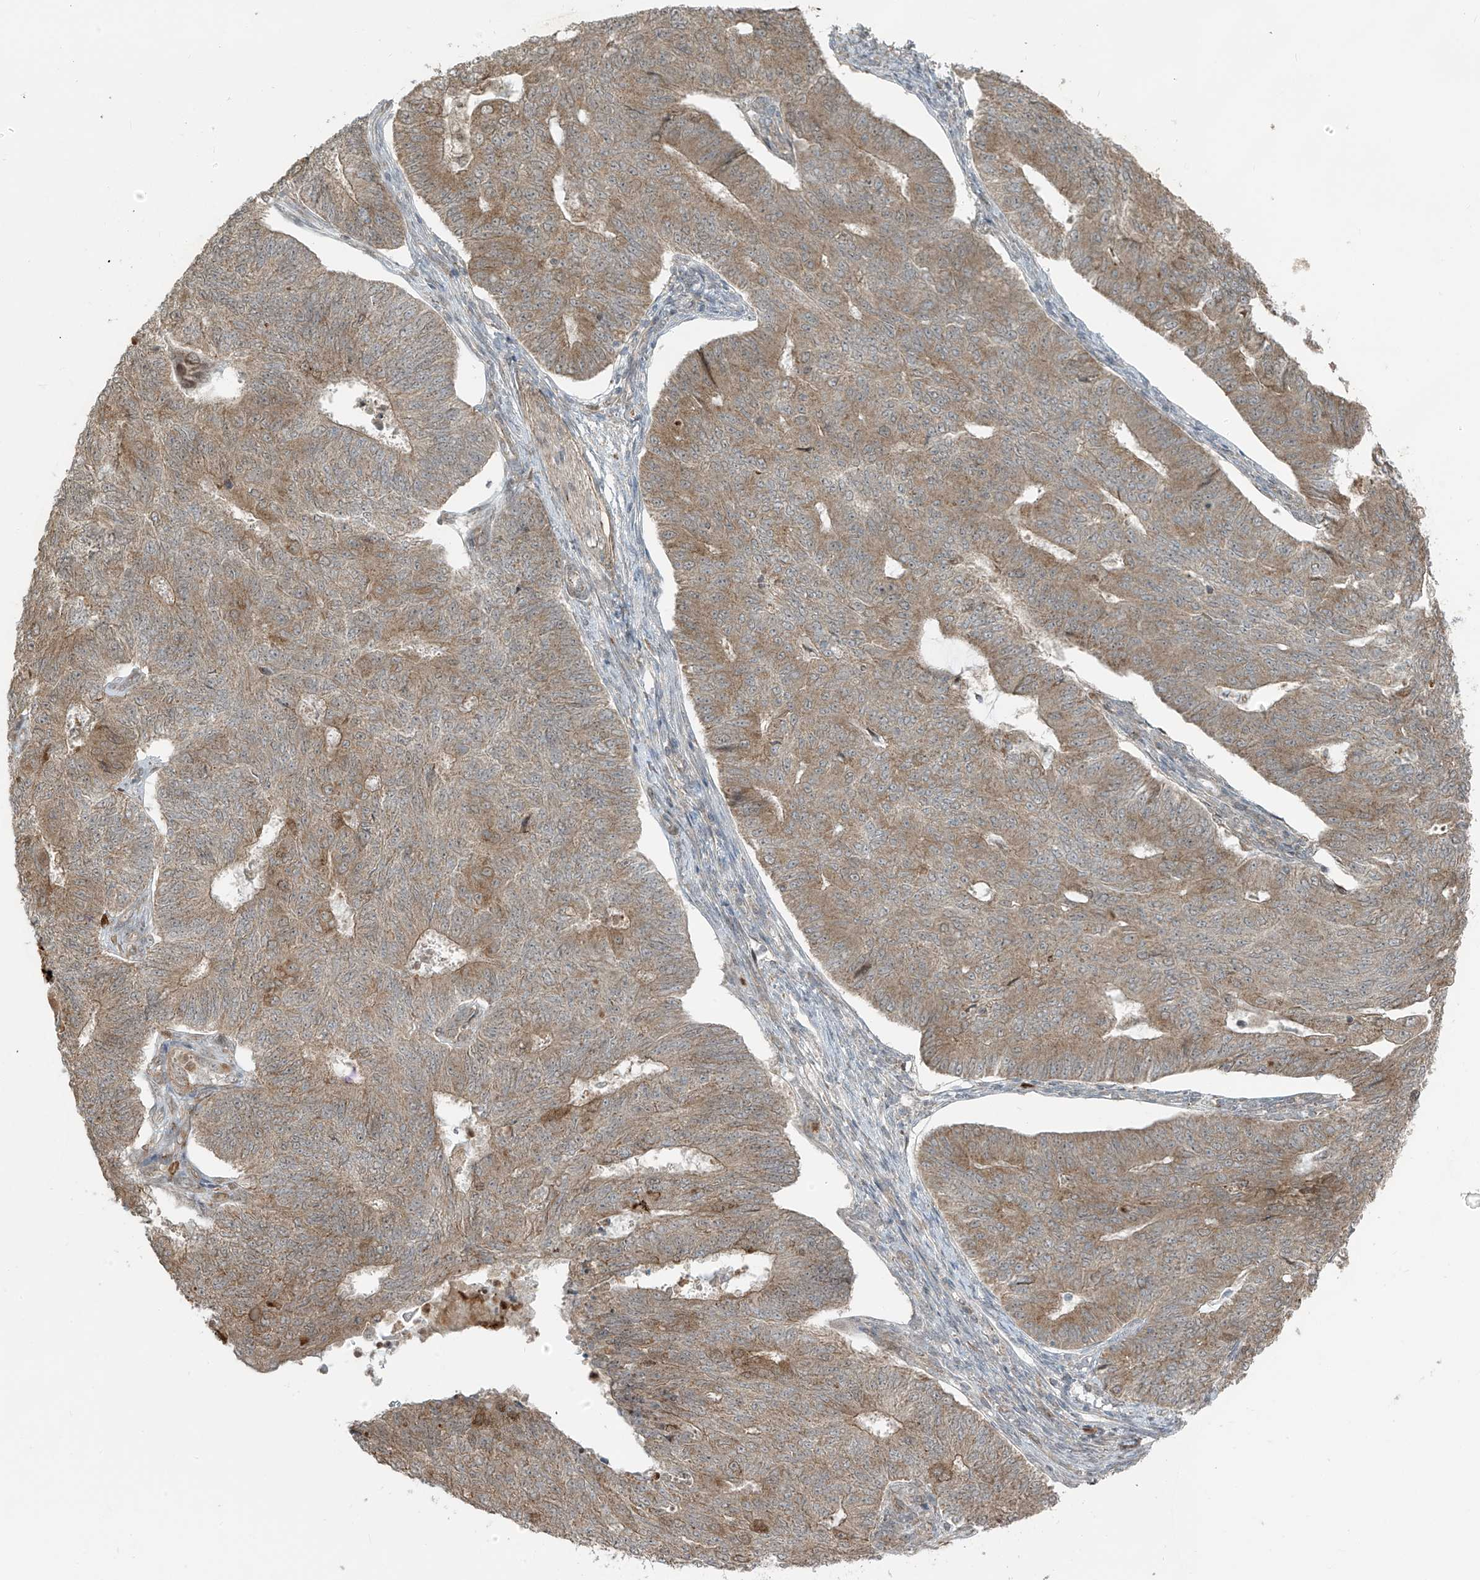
{"staining": {"intensity": "moderate", "quantity": ">75%", "location": "cytoplasmic/membranous"}, "tissue": "endometrial cancer", "cell_type": "Tumor cells", "image_type": "cancer", "snomed": [{"axis": "morphology", "description": "Adenocarcinoma, NOS"}, {"axis": "topography", "description": "Endometrium"}], "caption": "Tumor cells display medium levels of moderate cytoplasmic/membranous staining in approximately >75% of cells in endometrial cancer (adenocarcinoma).", "gene": "PDE11A", "patient": {"sex": "female", "age": 32}}